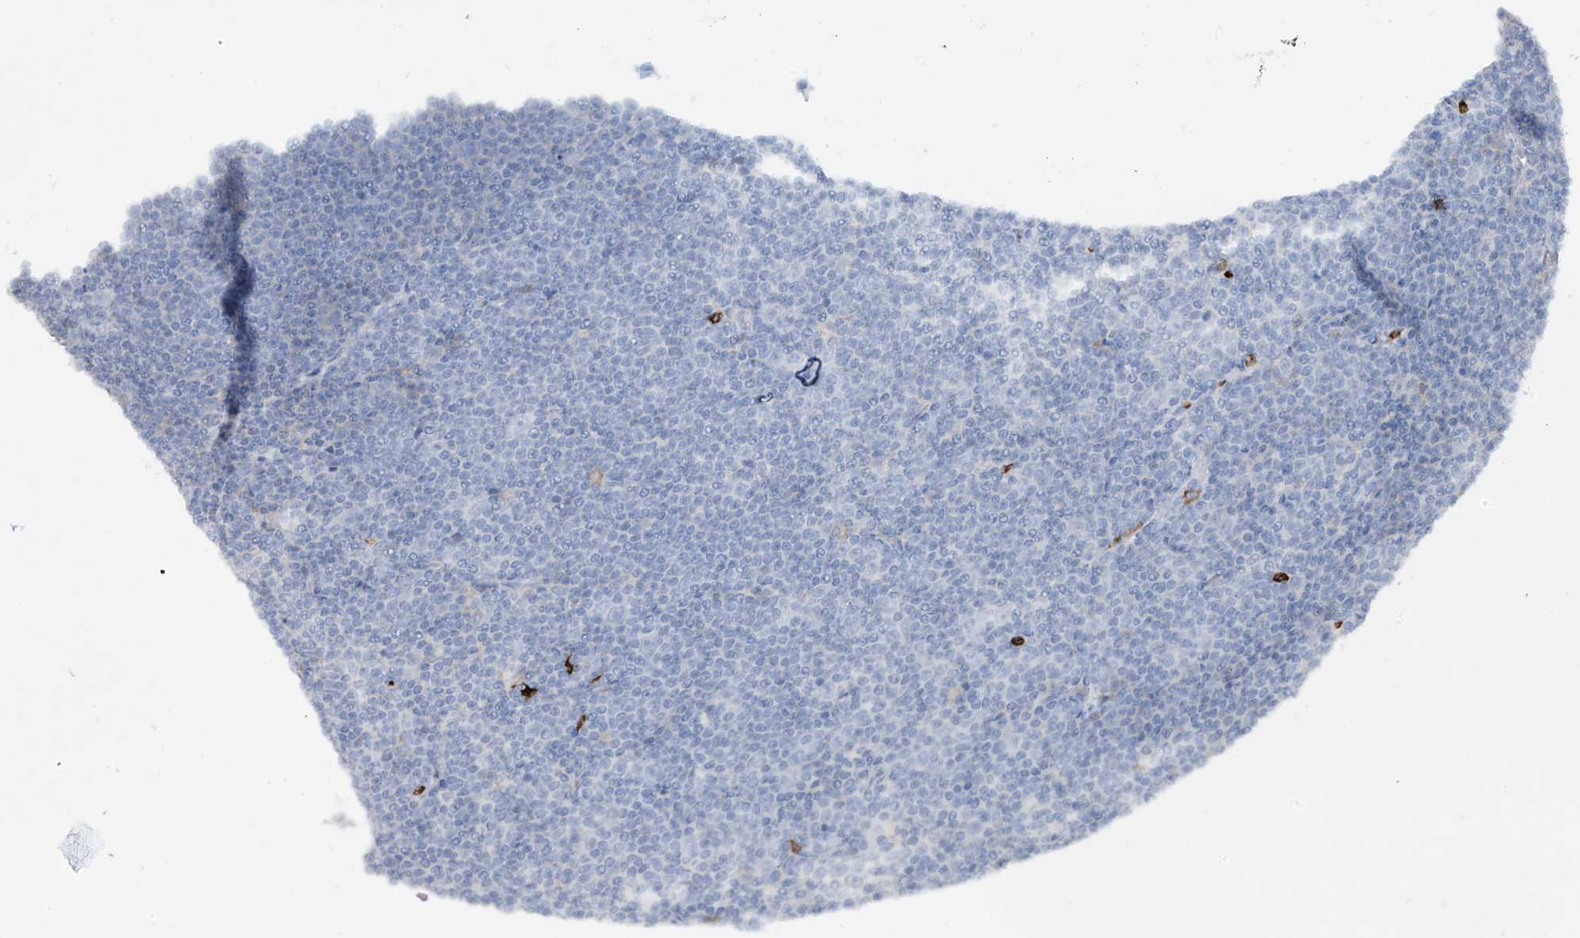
{"staining": {"intensity": "negative", "quantity": "none", "location": "none"}, "tissue": "lymphoma", "cell_type": "Tumor cells", "image_type": "cancer", "snomed": [{"axis": "morphology", "description": "Malignant lymphoma, non-Hodgkin's type, Low grade"}, {"axis": "topography", "description": "Lymph node"}], "caption": "This is an IHC micrograph of malignant lymphoma, non-Hodgkin's type (low-grade). There is no staining in tumor cells.", "gene": "FCGR3A", "patient": {"sex": "female", "age": 67}}